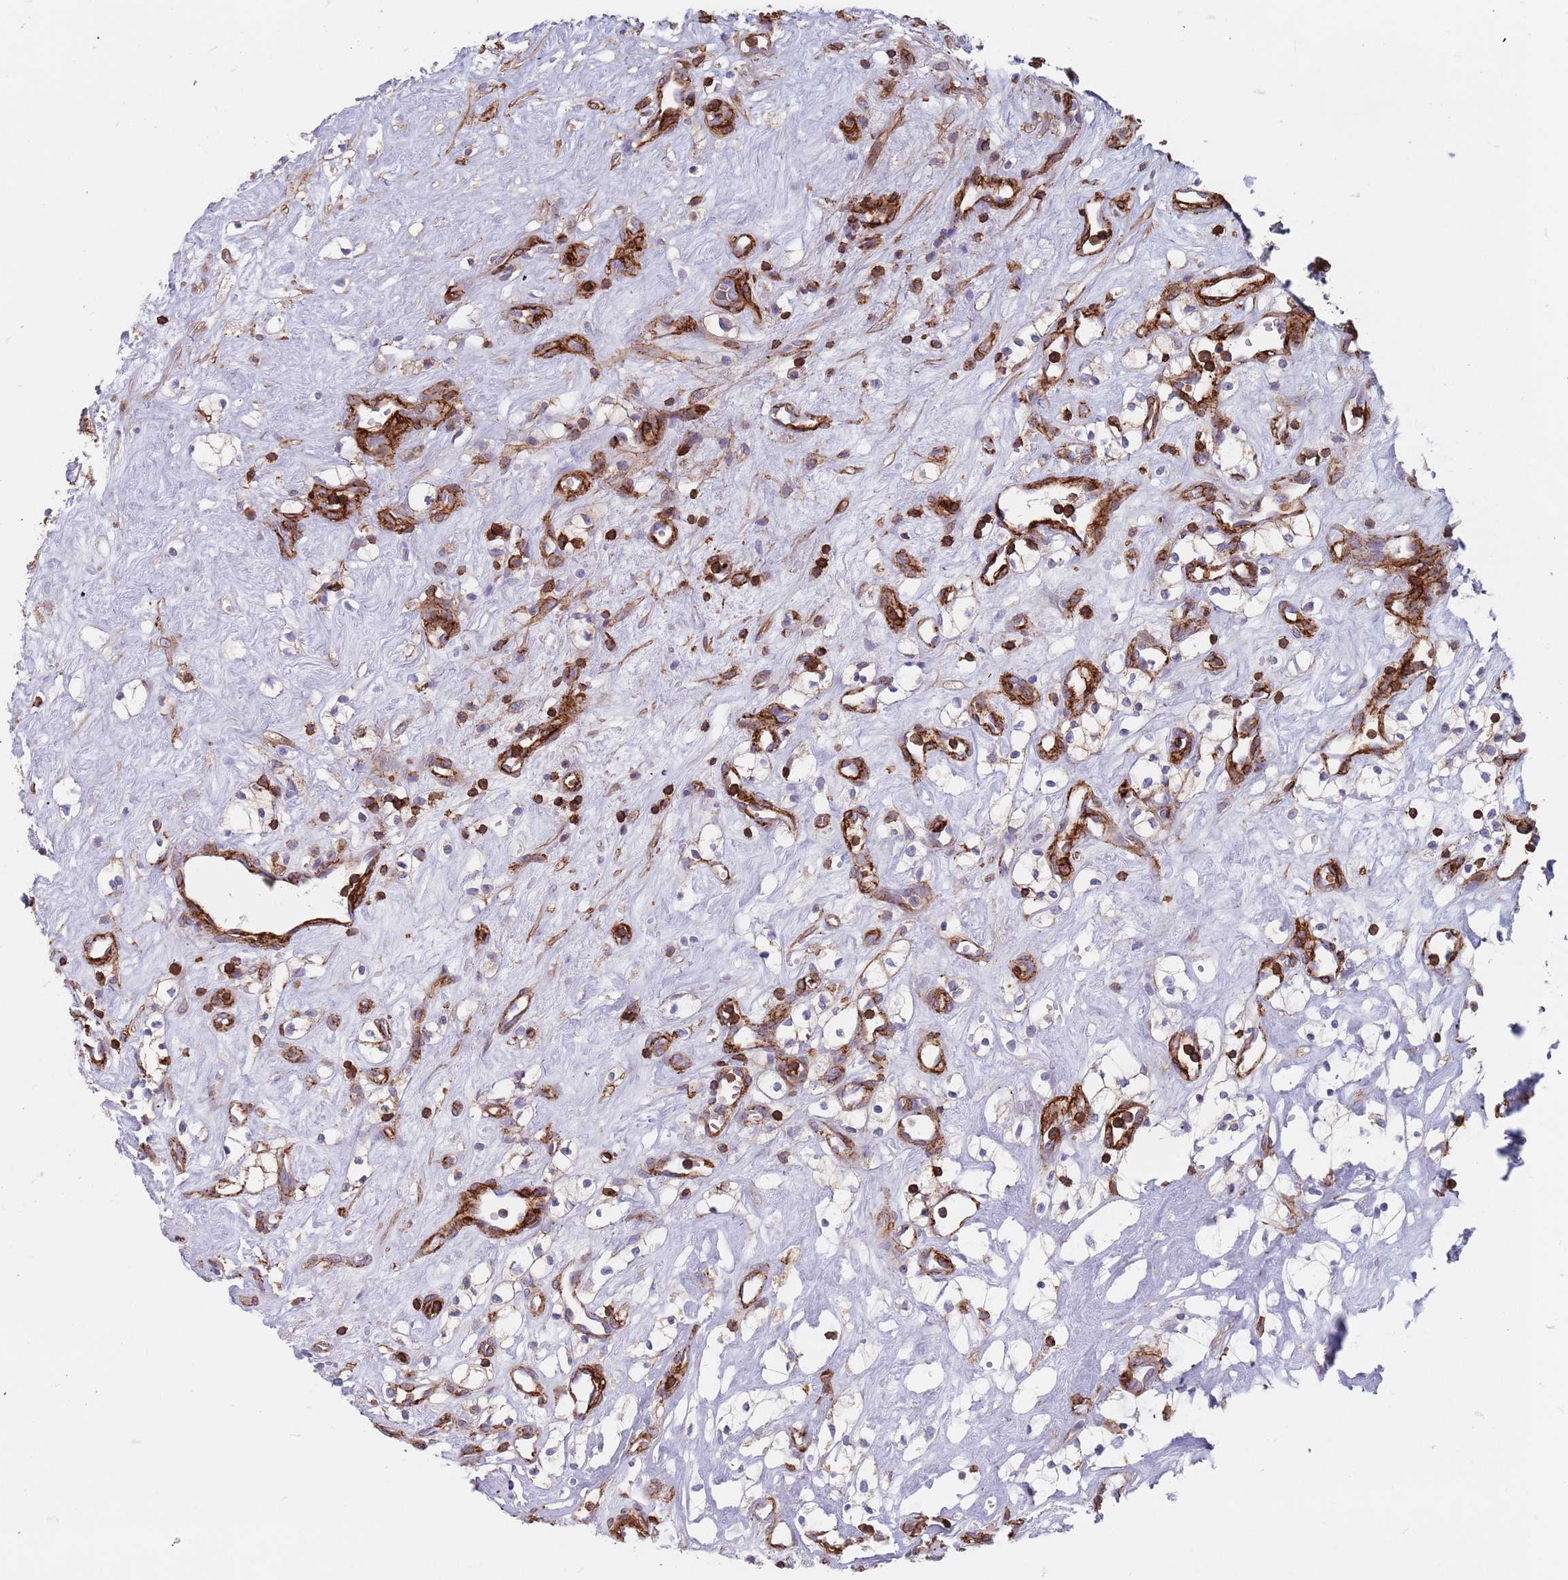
{"staining": {"intensity": "negative", "quantity": "none", "location": "none"}, "tissue": "renal cancer", "cell_type": "Tumor cells", "image_type": "cancer", "snomed": [{"axis": "morphology", "description": "Adenocarcinoma, NOS"}, {"axis": "topography", "description": "Kidney"}], "caption": "The photomicrograph shows no staining of tumor cells in renal adenocarcinoma.", "gene": "RNF144A", "patient": {"sex": "male", "age": 59}}